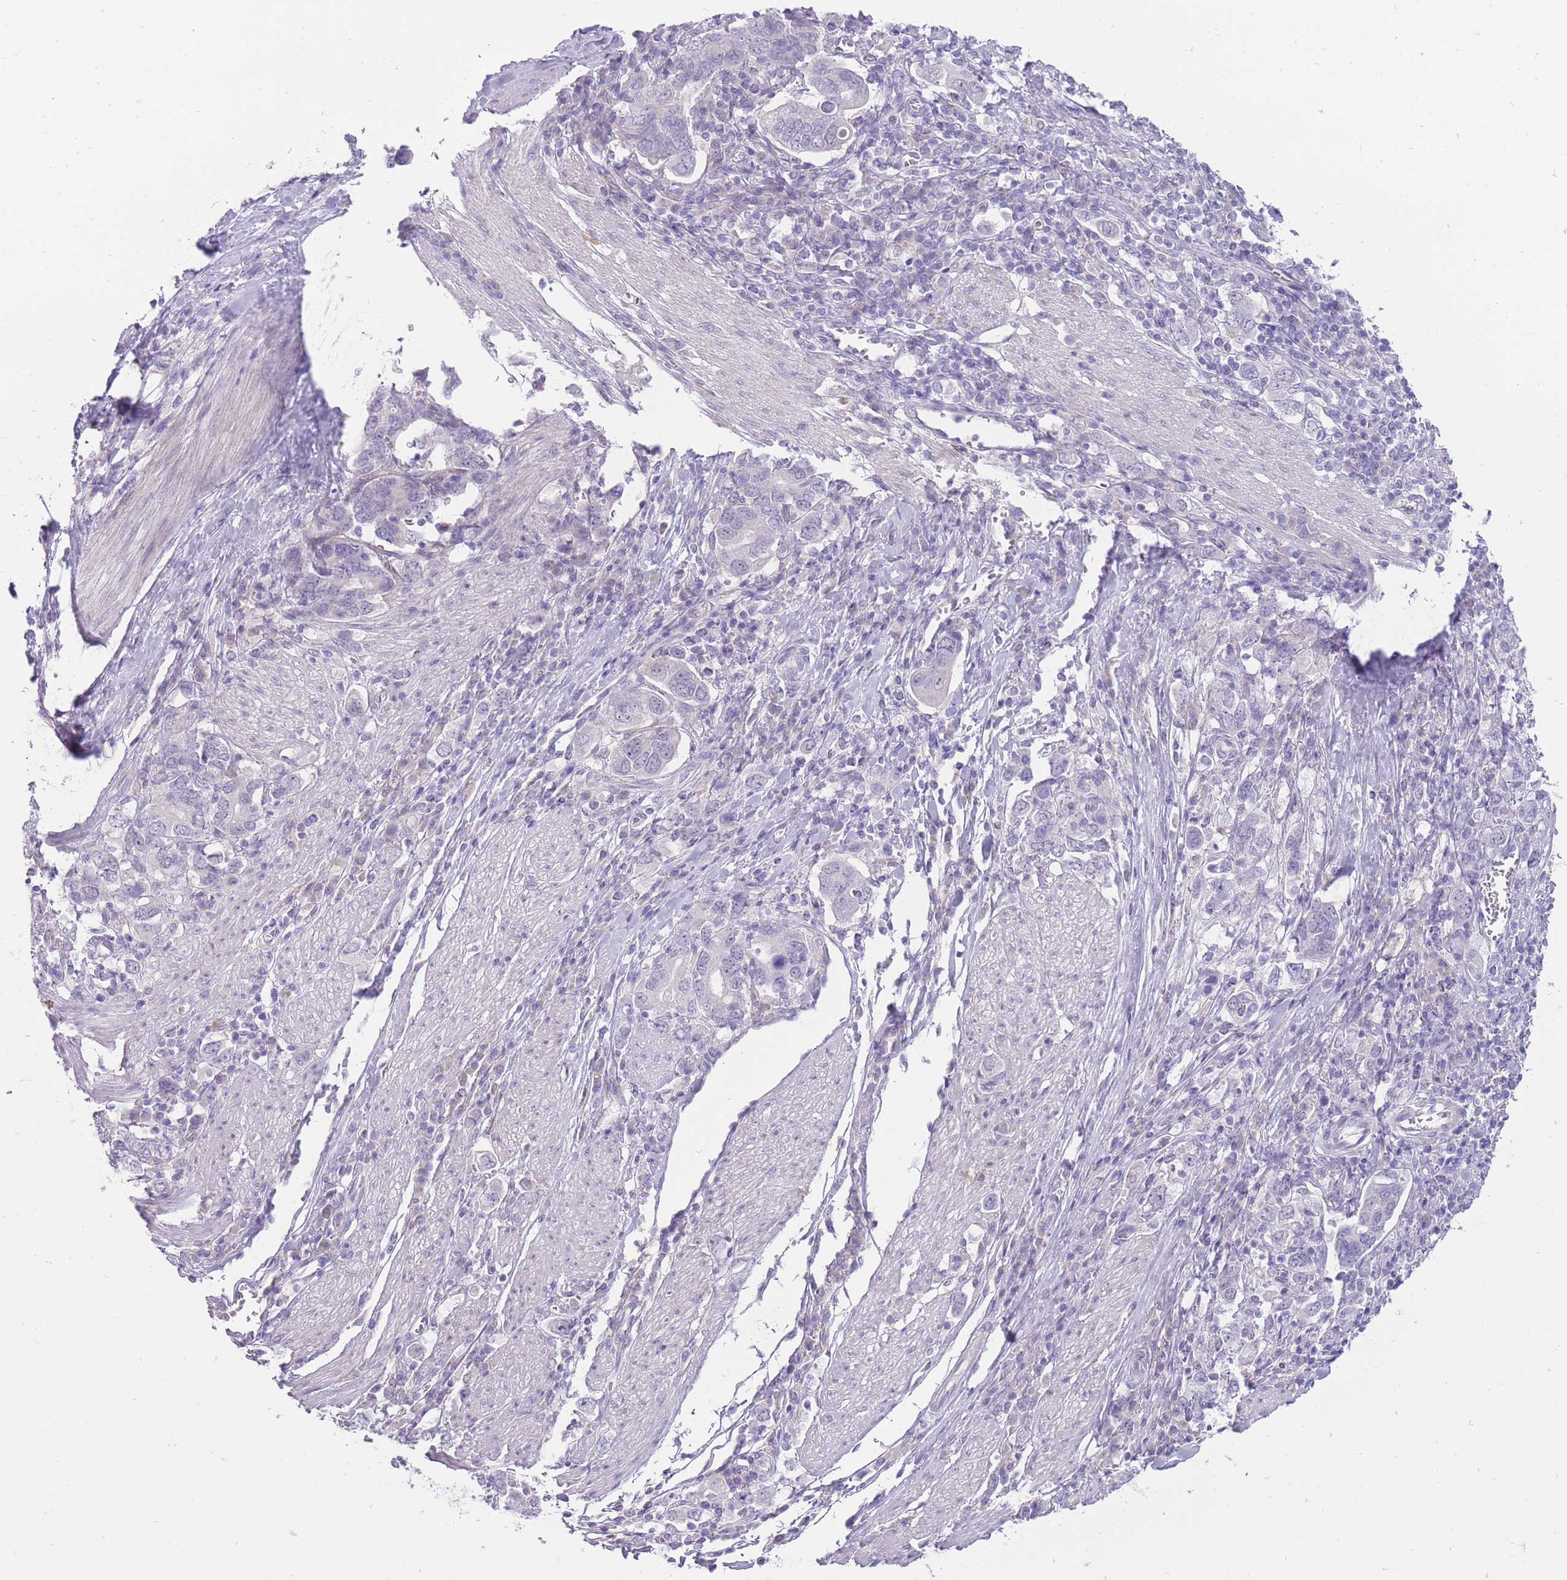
{"staining": {"intensity": "negative", "quantity": "none", "location": "none"}, "tissue": "stomach cancer", "cell_type": "Tumor cells", "image_type": "cancer", "snomed": [{"axis": "morphology", "description": "Adenocarcinoma, NOS"}, {"axis": "topography", "description": "Stomach, upper"}, {"axis": "topography", "description": "Stomach"}], "caption": "DAB (3,3'-diaminobenzidine) immunohistochemical staining of human stomach adenocarcinoma reveals no significant staining in tumor cells. Nuclei are stained in blue.", "gene": "ERICH4", "patient": {"sex": "male", "age": 62}}